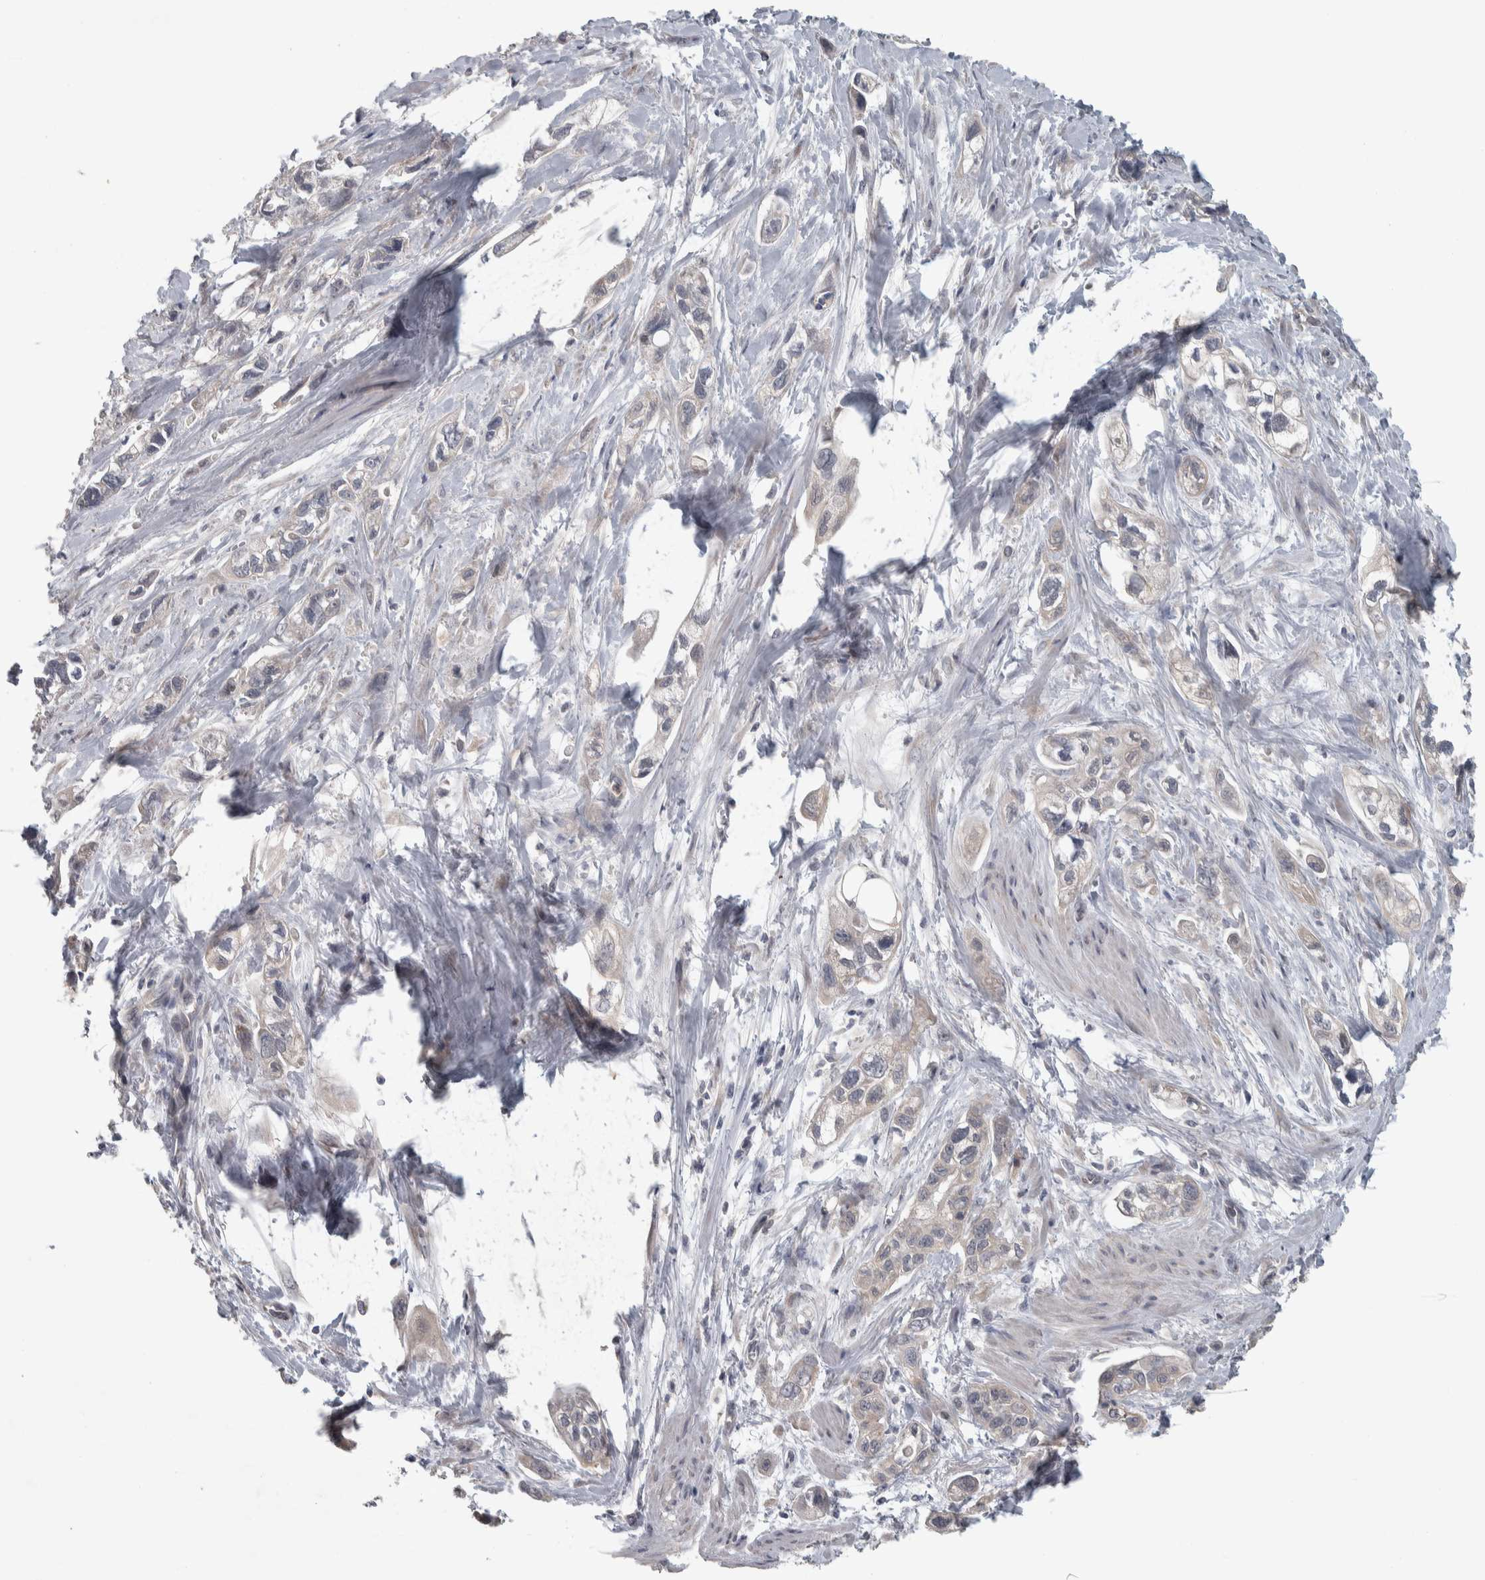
{"staining": {"intensity": "weak", "quantity": "<25%", "location": "cytoplasmic/membranous"}, "tissue": "pancreatic cancer", "cell_type": "Tumor cells", "image_type": "cancer", "snomed": [{"axis": "morphology", "description": "Adenocarcinoma, NOS"}, {"axis": "topography", "description": "Pancreas"}], "caption": "IHC micrograph of neoplastic tissue: human pancreatic cancer stained with DAB (3,3'-diaminobenzidine) reveals no significant protein staining in tumor cells.", "gene": "SRP68", "patient": {"sex": "male", "age": 74}}